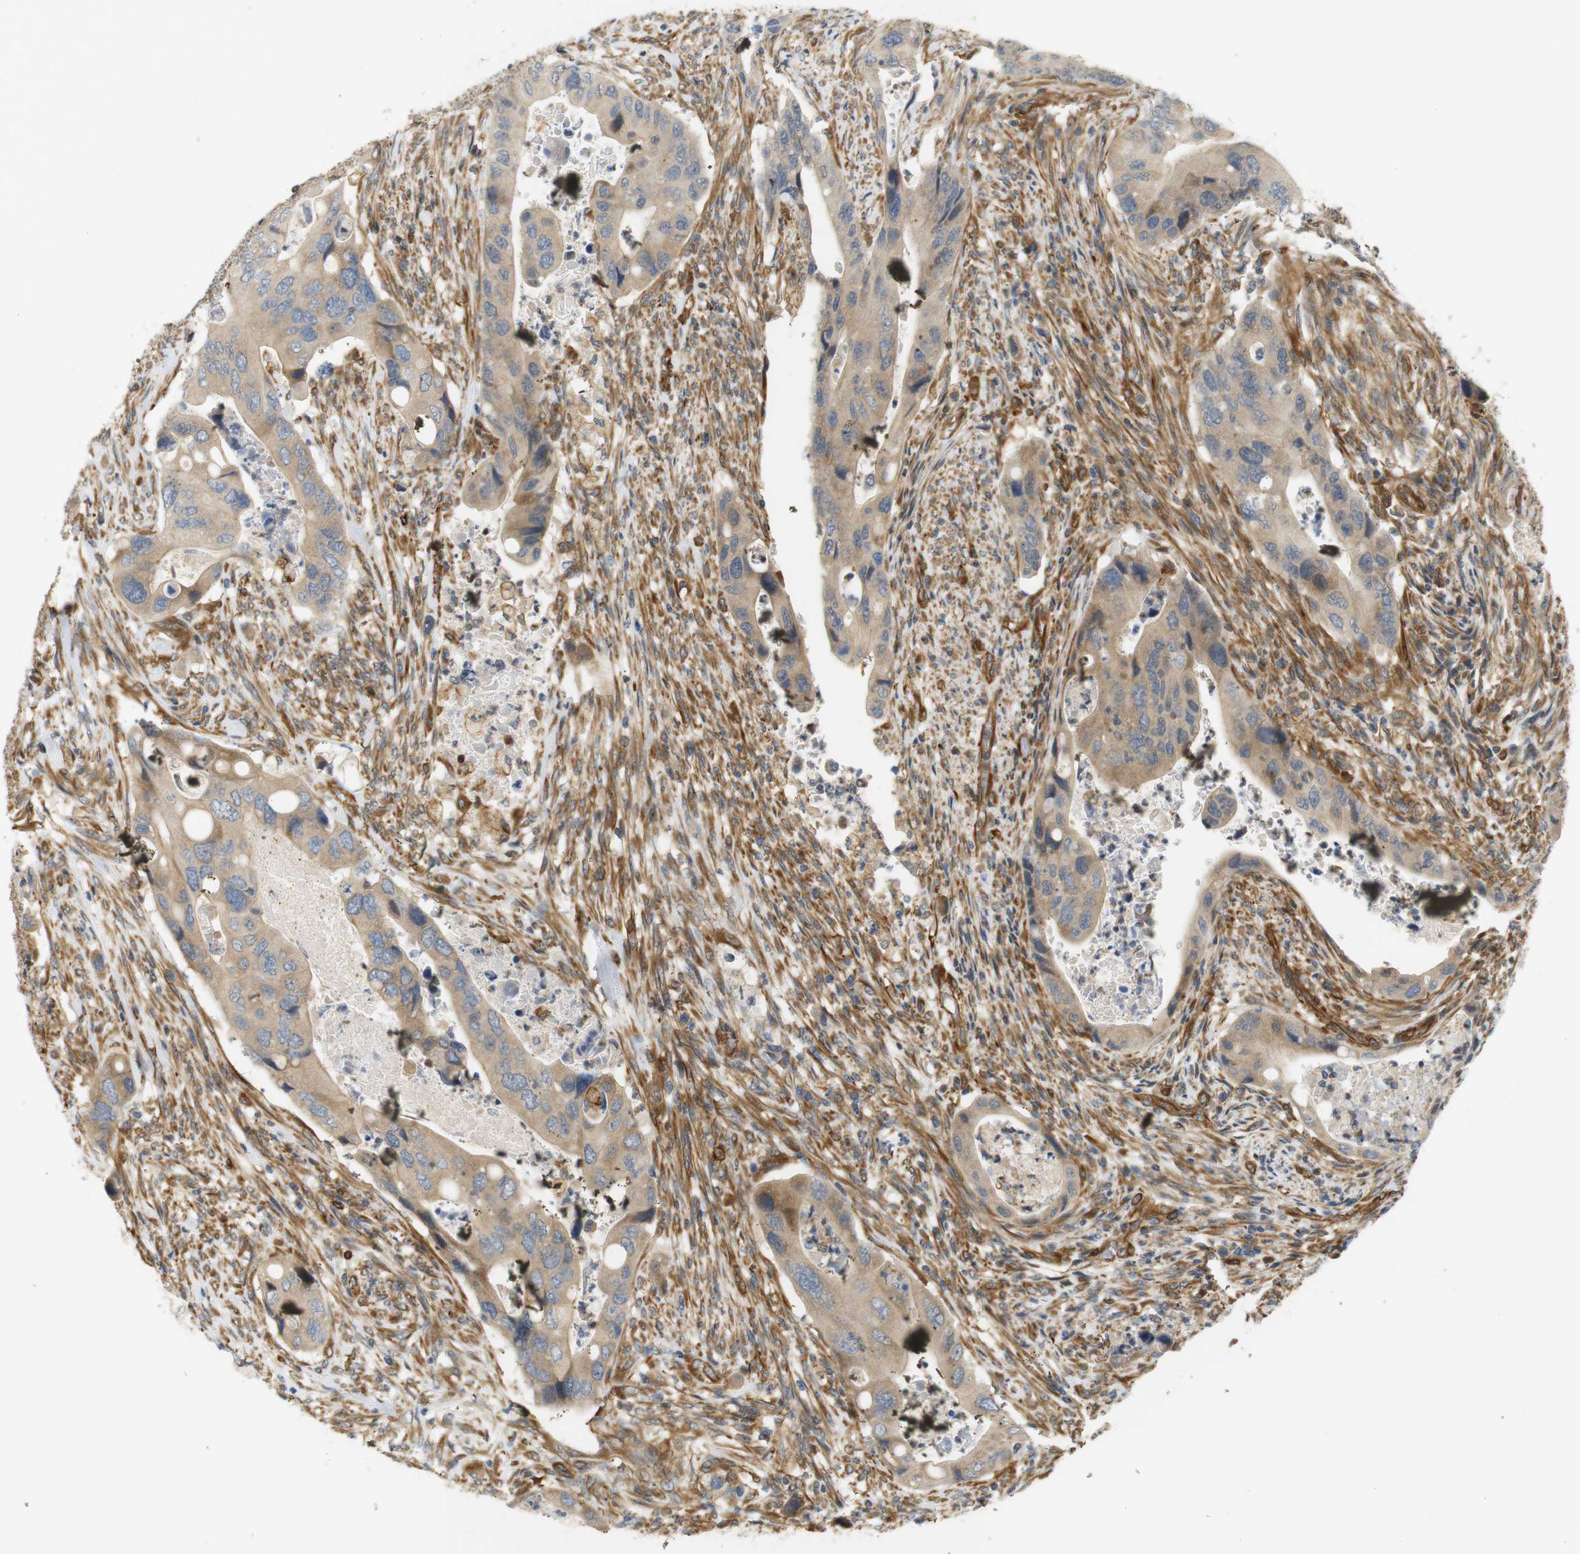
{"staining": {"intensity": "weak", "quantity": ">75%", "location": "cytoplasmic/membranous"}, "tissue": "colorectal cancer", "cell_type": "Tumor cells", "image_type": "cancer", "snomed": [{"axis": "morphology", "description": "Adenocarcinoma, NOS"}, {"axis": "topography", "description": "Rectum"}], "caption": "A low amount of weak cytoplasmic/membranous staining is appreciated in approximately >75% of tumor cells in colorectal adenocarcinoma tissue. The protein of interest is shown in brown color, while the nuclei are stained blue.", "gene": "CYTH3", "patient": {"sex": "female", "age": 57}}